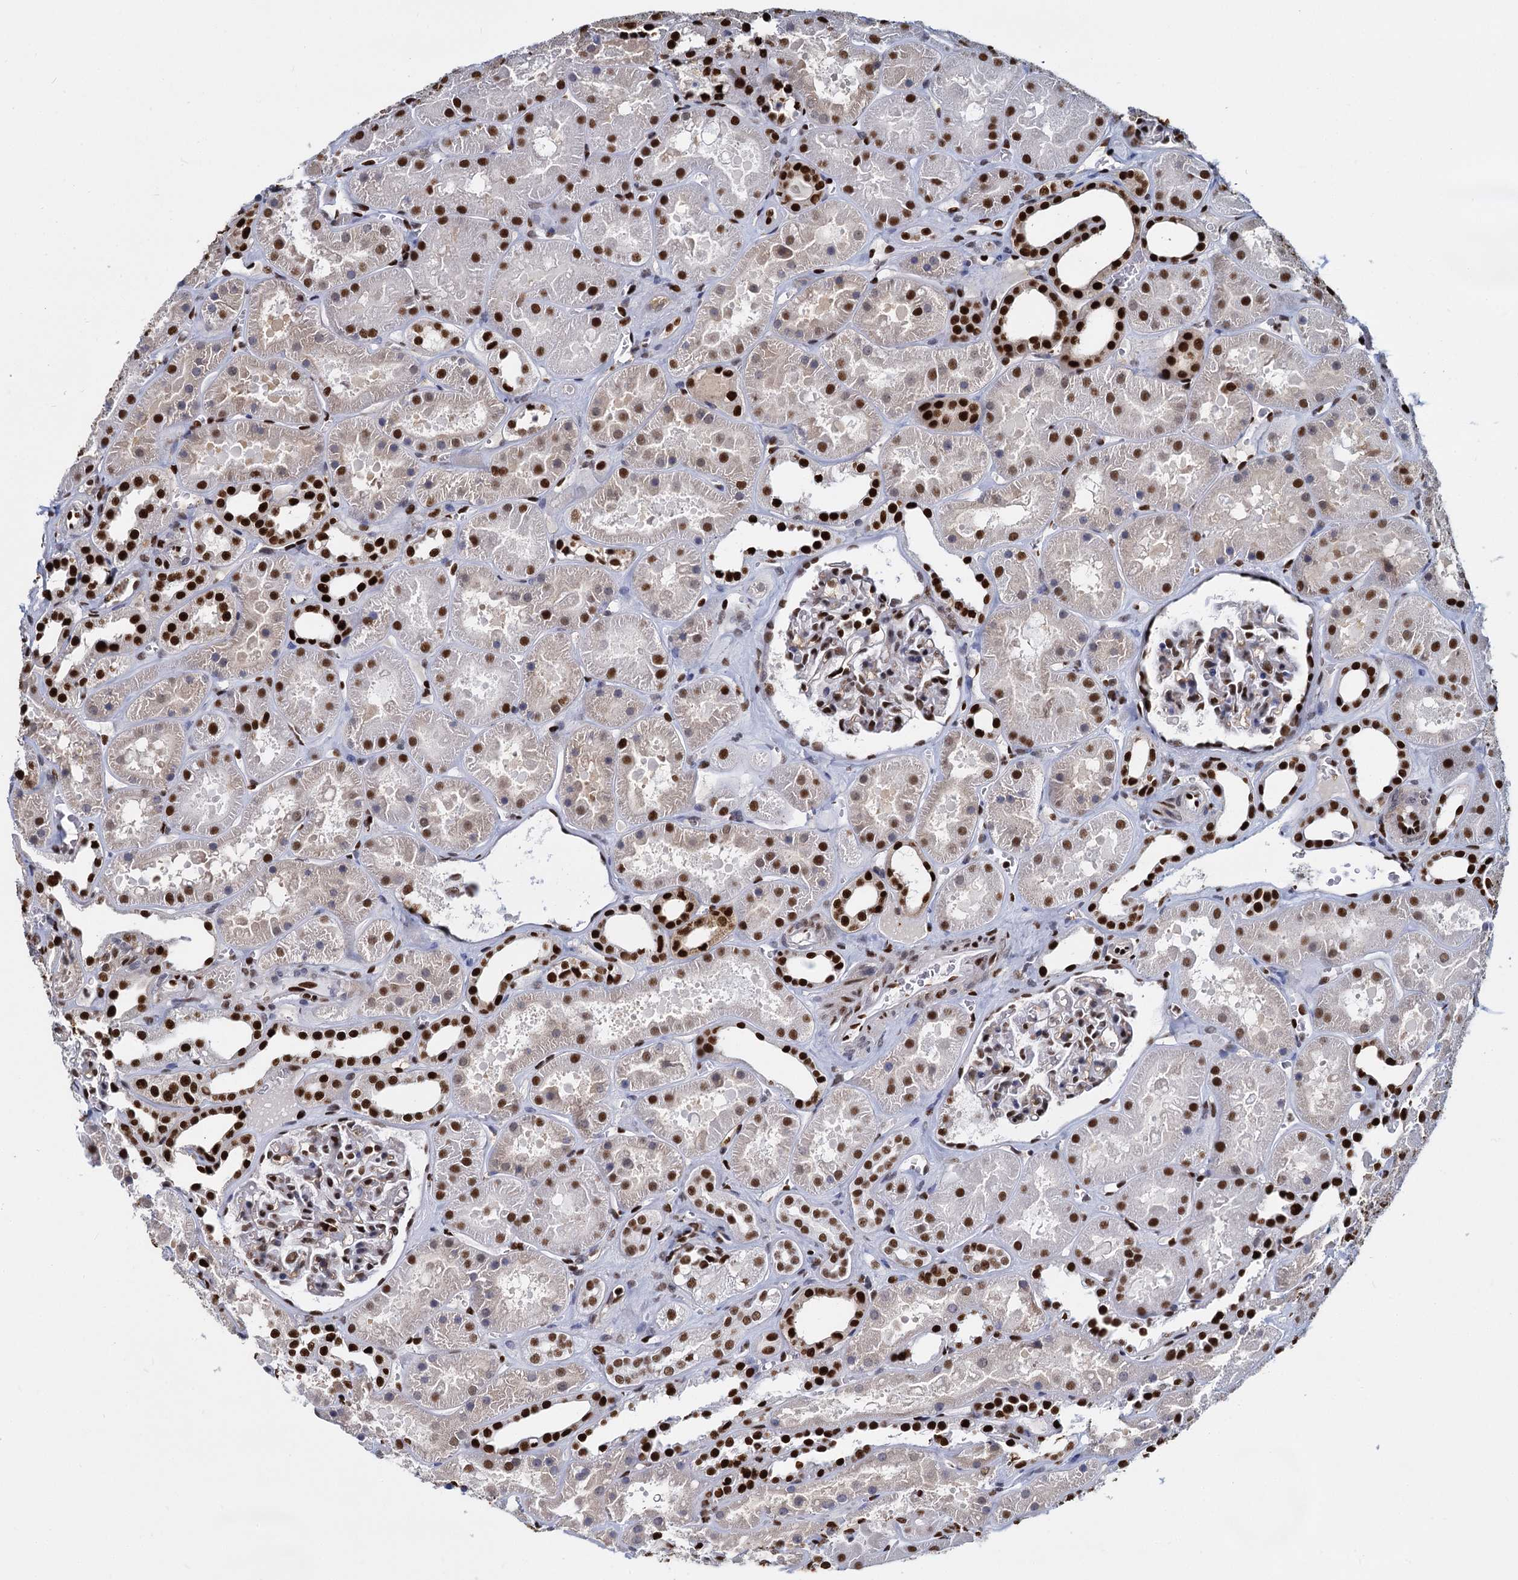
{"staining": {"intensity": "strong", "quantity": "25%-75%", "location": "nuclear"}, "tissue": "kidney", "cell_type": "Cells in glomeruli", "image_type": "normal", "snomed": [{"axis": "morphology", "description": "Normal tissue, NOS"}, {"axis": "topography", "description": "Kidney"}], "caption": "Human kidney stained for a protein (brown) displays strong nuclear positive positivity in about 25%-75% of cells in glomeruli.", "gene": "DCPS", "patient": {"sex": "female", "age": 41}}